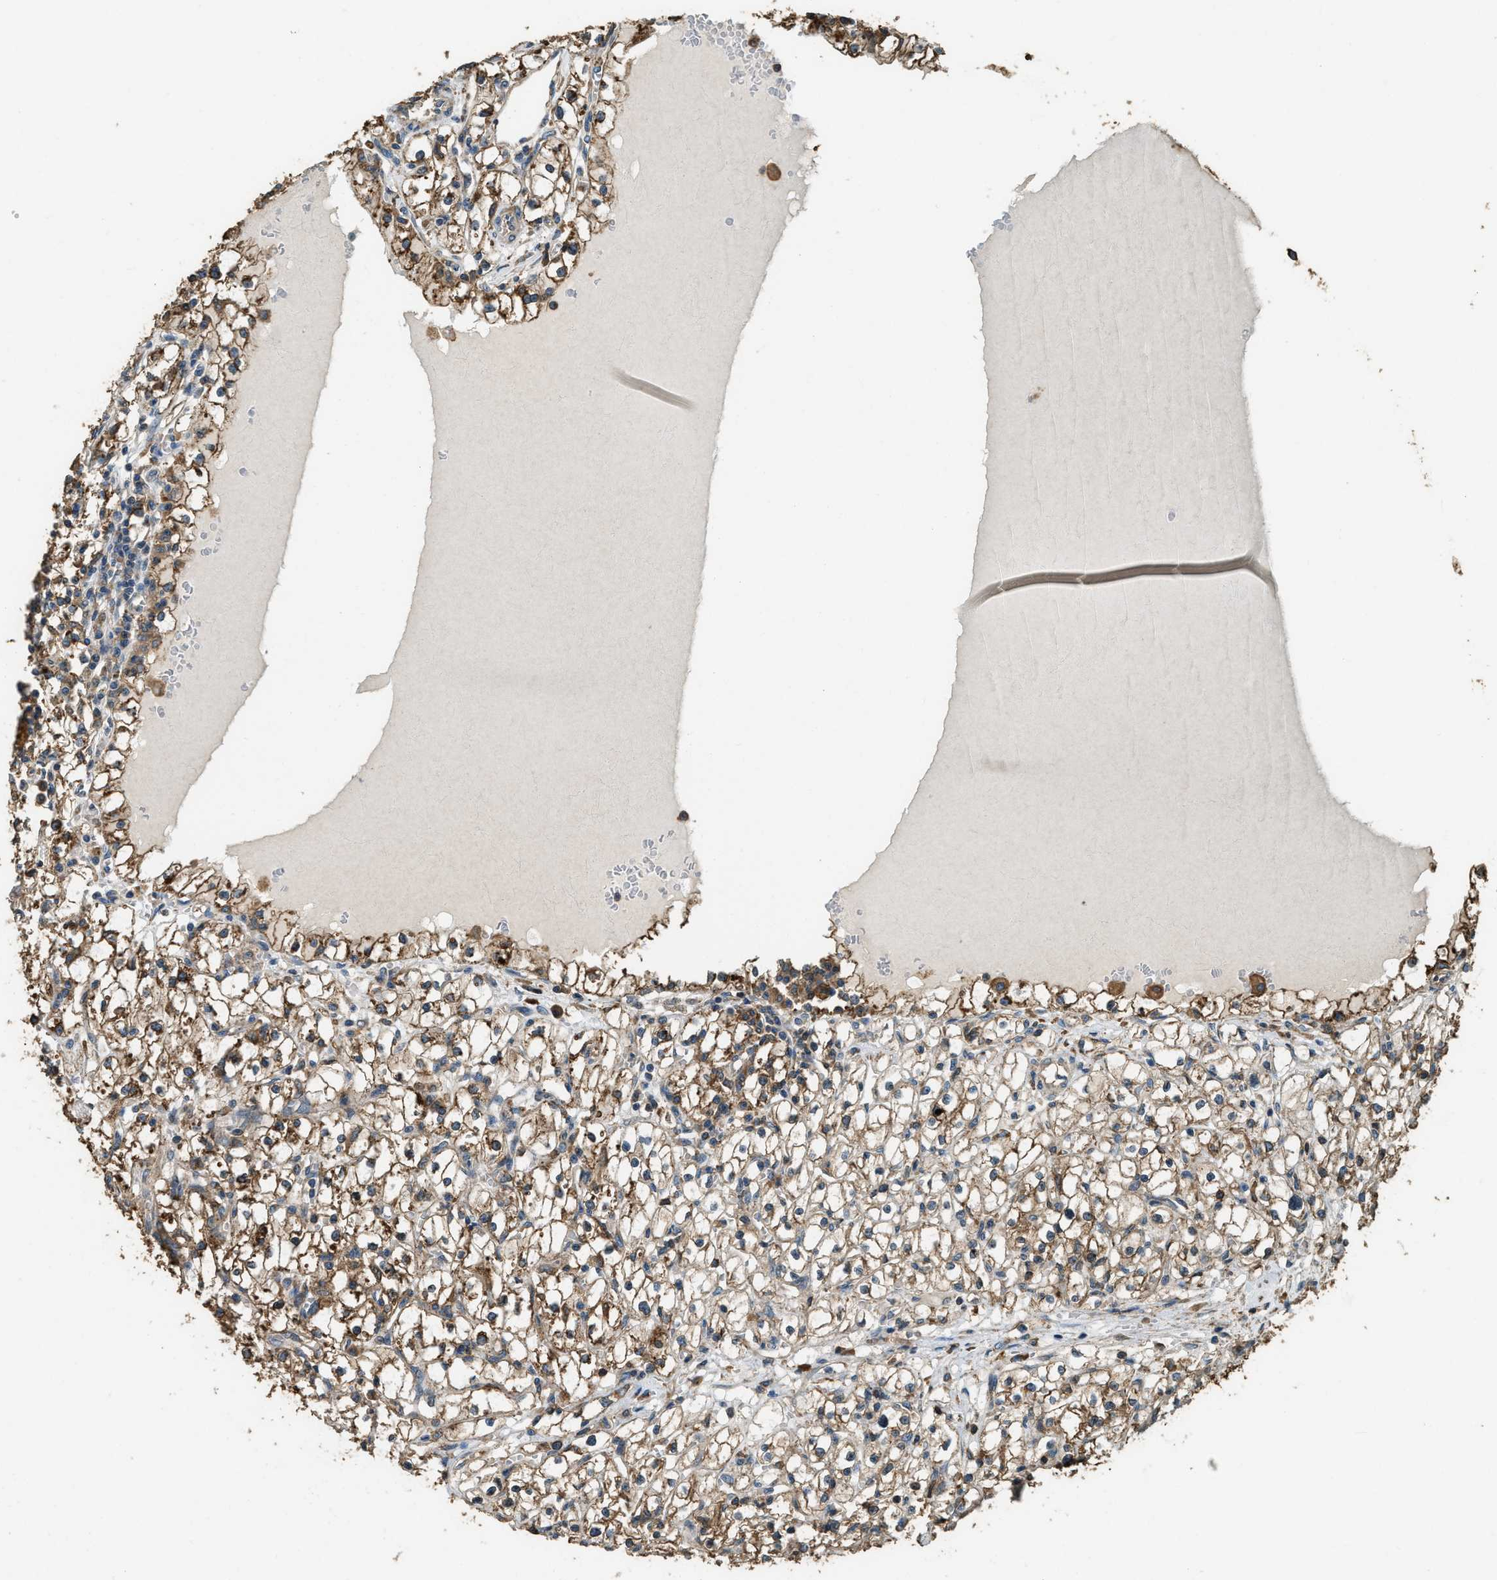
{"staining": {"intensity": "moderate", "quantity": ">75%", "location": "cytoplasmic/membranous"}, "tissue": "renal cancer", "cell_type": "Tumor cells", "image_type": "cancer", "snomed": [{"axis": "morphology", "description": "Adenocarcinoma, NOS"}, {"axis": "topography", "description": "Kidney"}], "caption": "Immunohistochemical staining of renal cancer shows moderate cytoplasmic/membranous protein staining in approximately >75% of tumor cells.", "gene": "ERGIC1", "patient": {"sex": "male", "age": 56}}